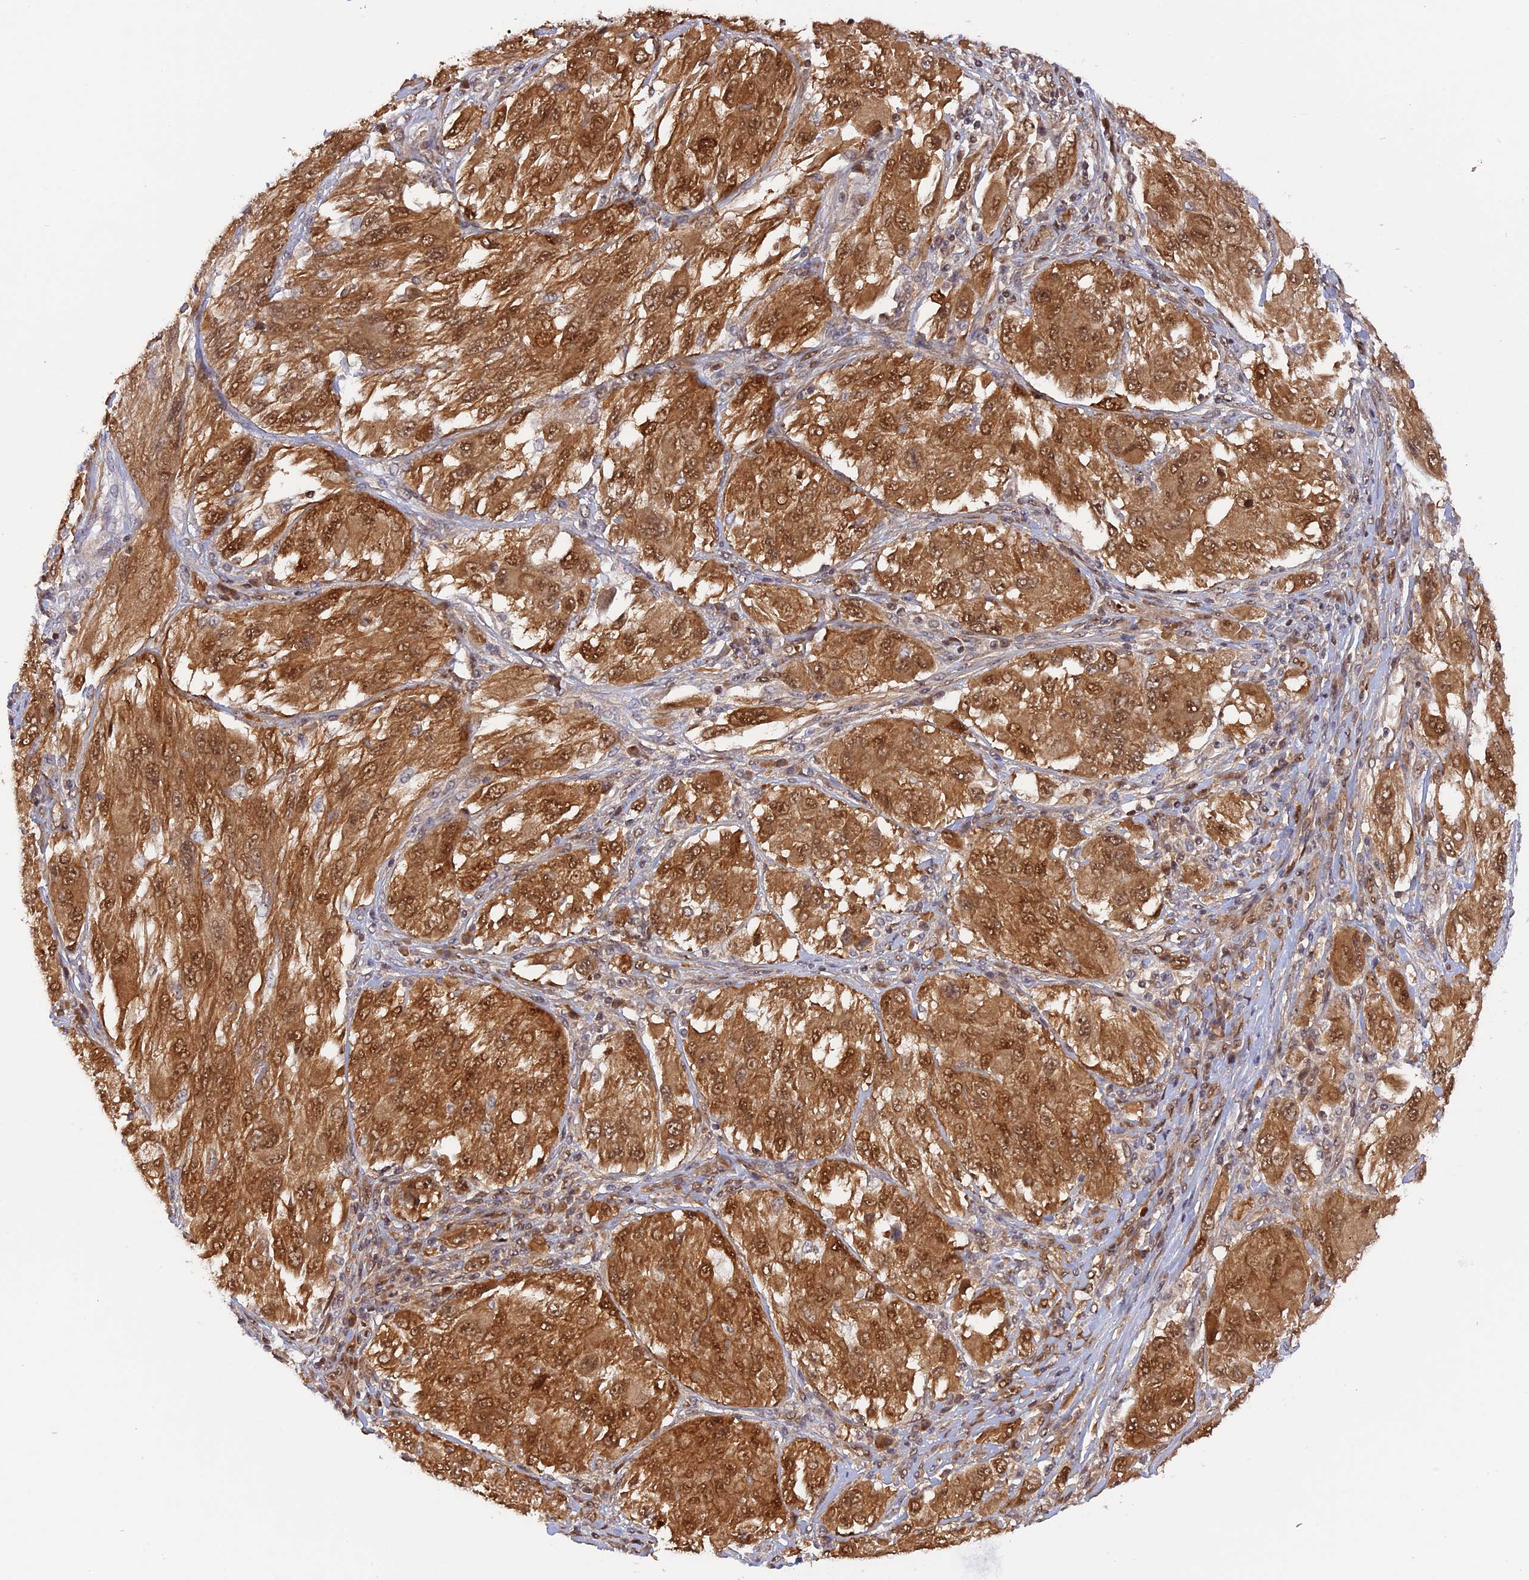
{"staining": {"intensity": "strong", "quantity": ">75%", "location": "cytoplasmic/membranous,nuclear"}, "tissue": "melanoma", "cell_type": "Tumor cells", "image_type": "cancer", "snomed": [{"axis": "morphology", "description": "Malignant melanoma, NOS"}, {"axis": "topography", "description": "Skin"}], "caption": "Melanoma stained with a brown dye reveals strong cytoplasmic/membranous and nuclear positive expression in approximately >75% of tumor cells.", "gene": "ZNF428", "patient": {"sex": "female", "age": 91}}